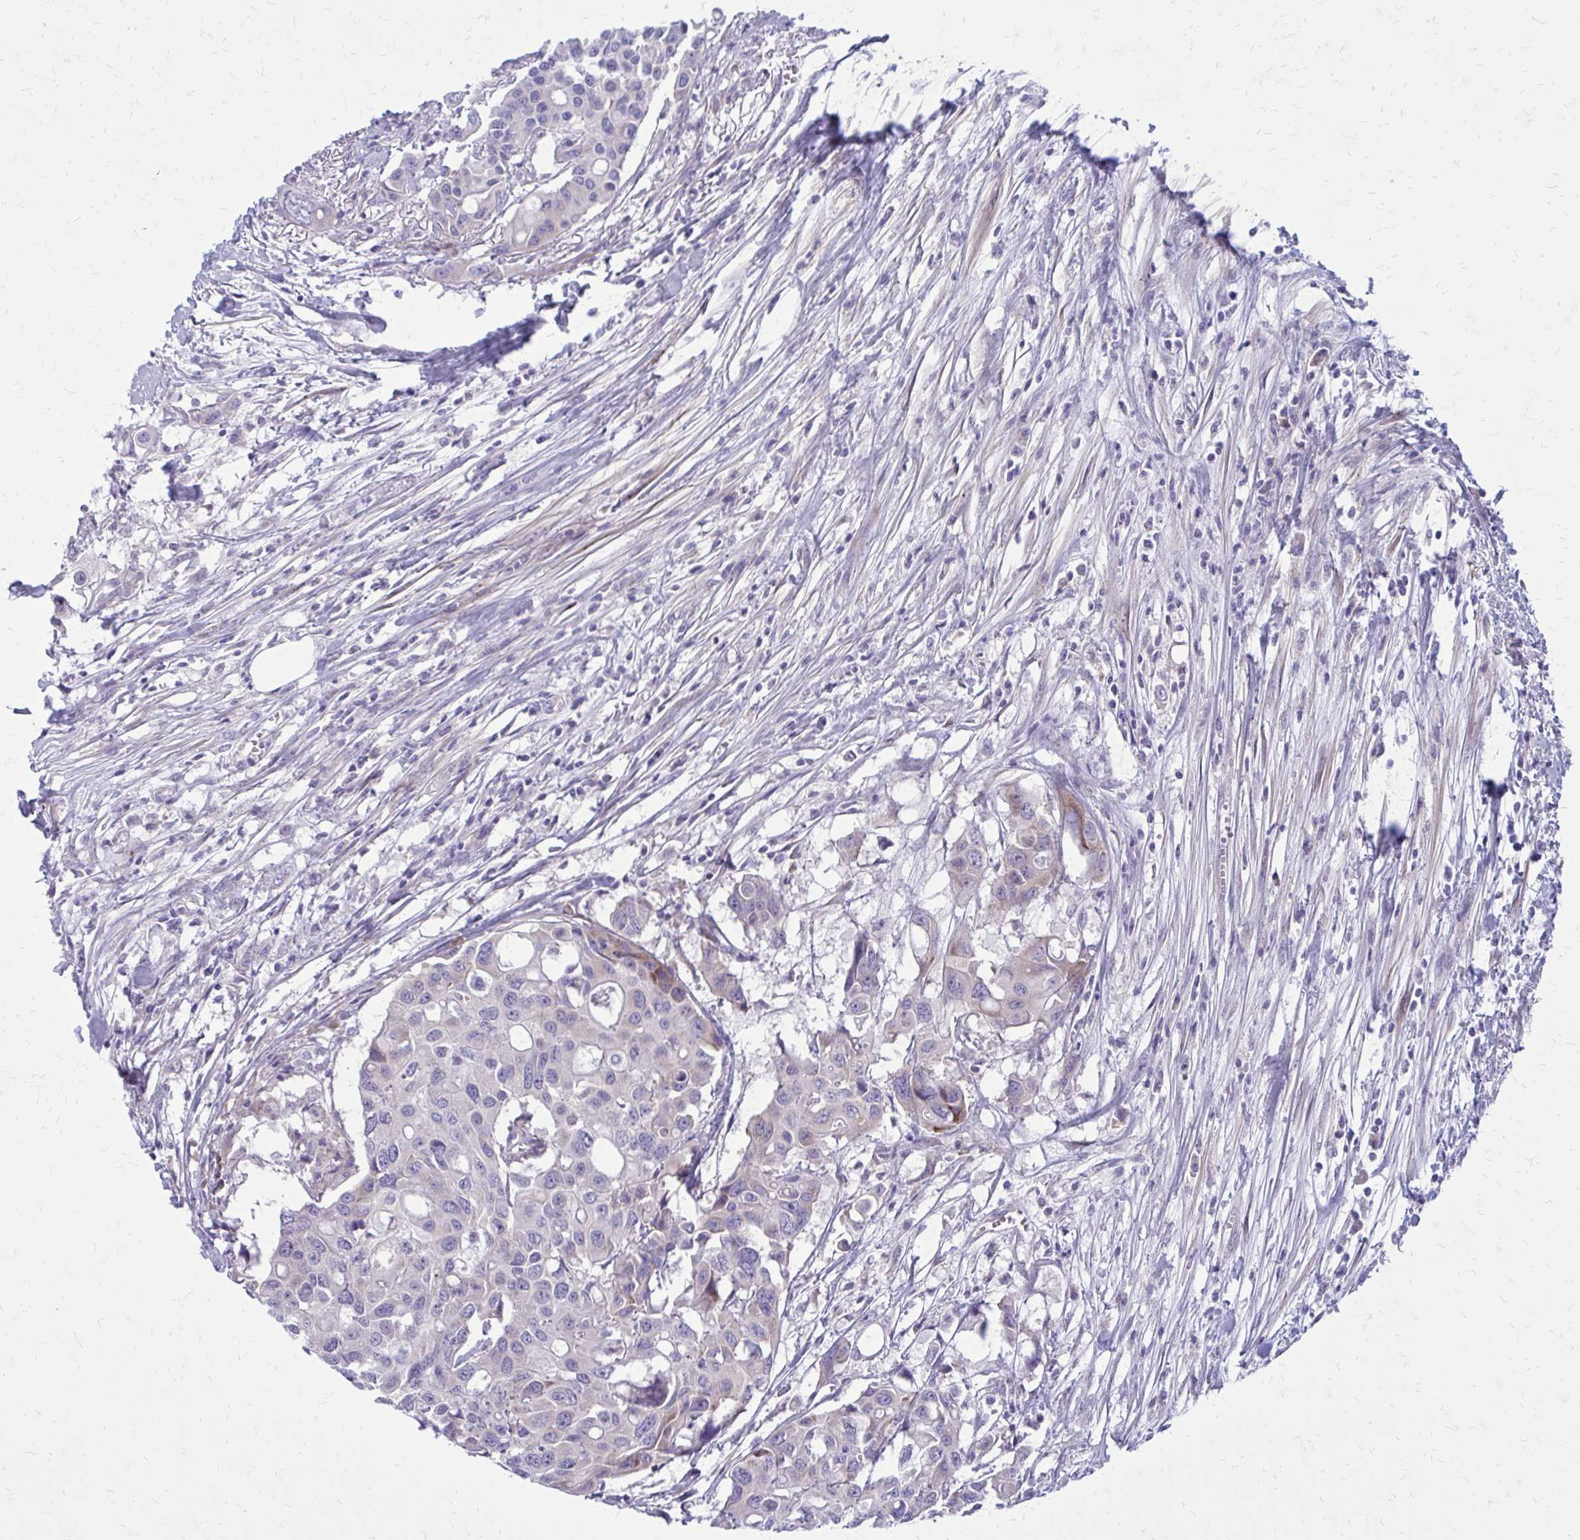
{"staining": {"intensity": "negative", "quantity": "none", "location": "none"}, "tissue": "colorectal cancer", "cell_type": "Tumor cells", "image_type": "cancer", "snomed": [{"axis": "morphology", "description": "Adenocarcinoma, NOS"}, {"axis": "topography", "description": "Colon"}], "caption": "This is an immunohistochemistry (IHC) image of human colorectal cancer (adenocarcinoma). There is no staining in tumor cells.", "gene": "GIGYF2", "patient": {"sex": "male", "age": 77}}